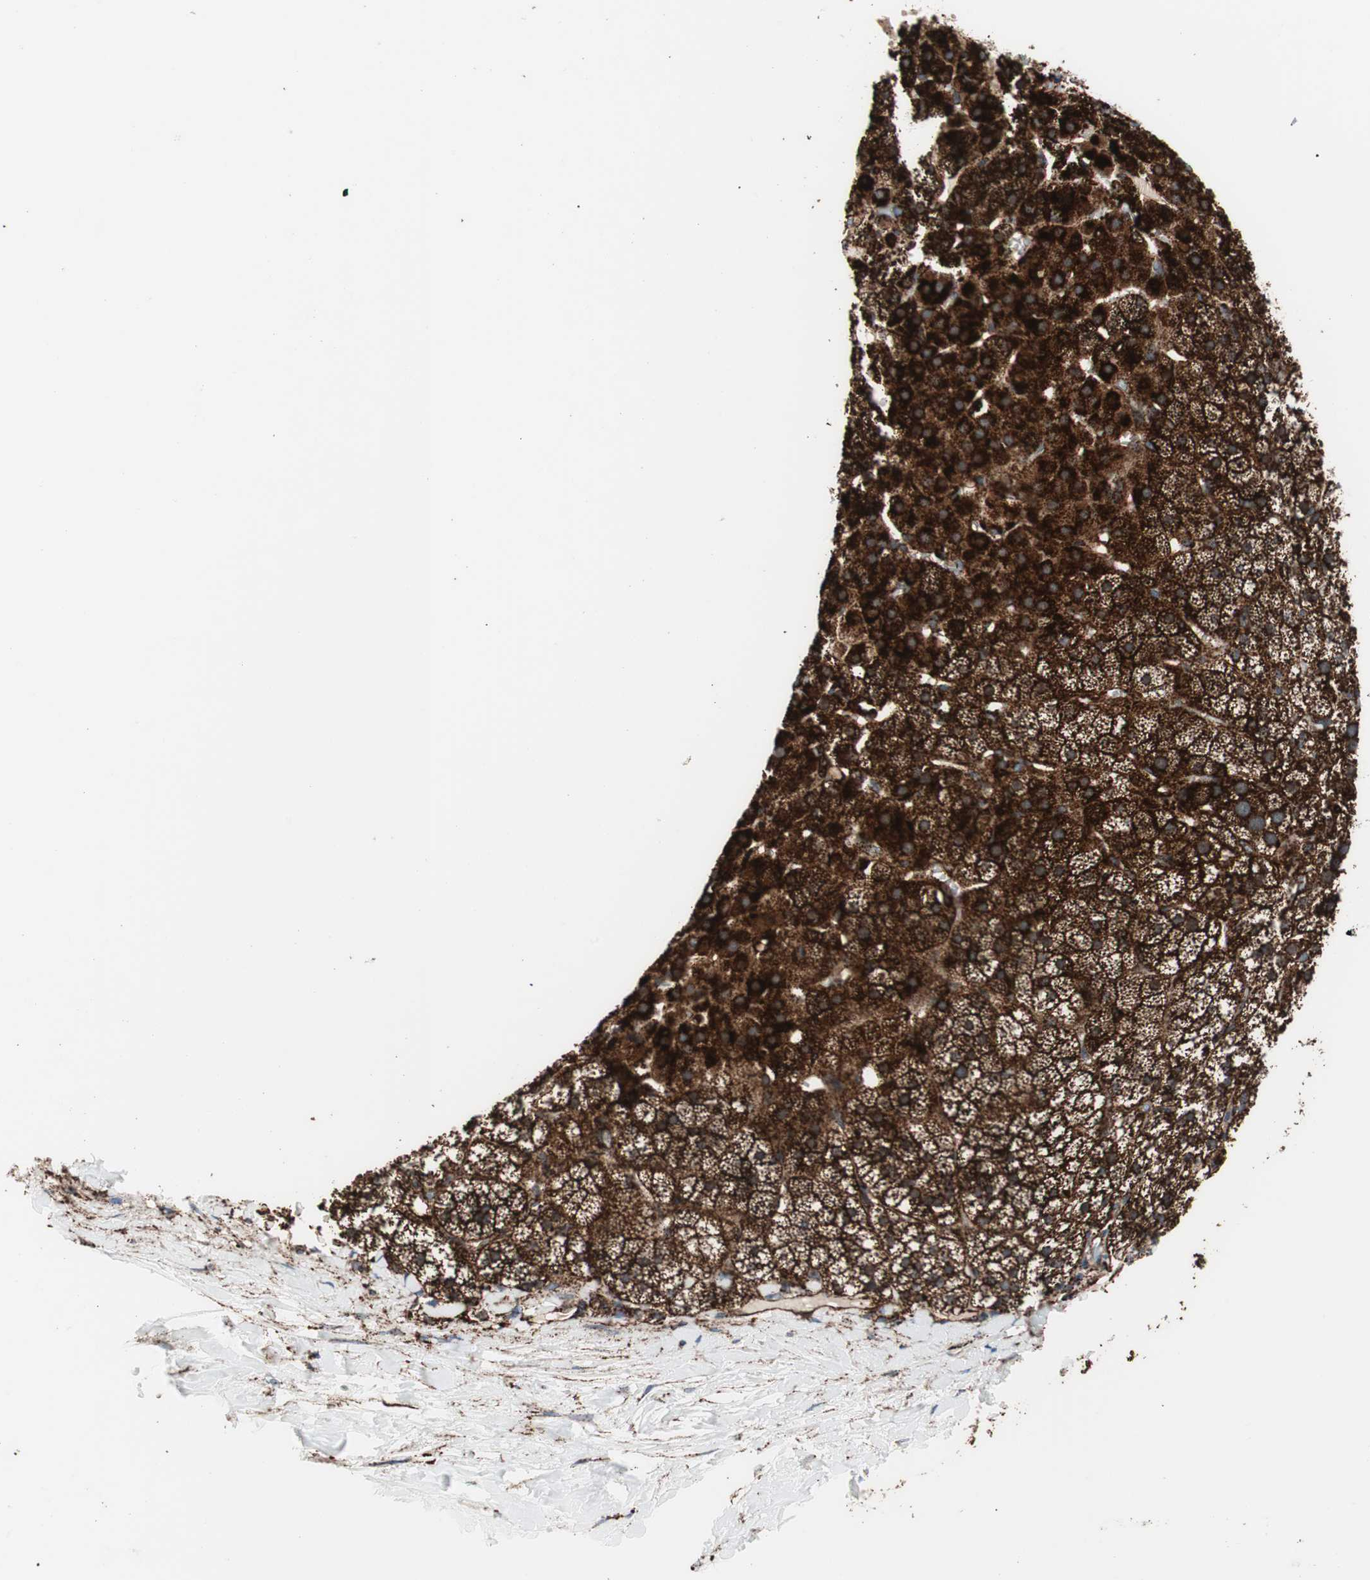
{"staining": {"intensity": "strong", "quantity": ">75%", "location": "cytoplasmic/membranous"}, "tissue": "adrenal gland", "cell_type": "Glandular cells", "image_type": "normal", "snomed": [{"axis": "morphology", "description": "Normal tissue, NOS"}, {"axis": "topography", "description": "Adrenal gland"}], "caption": "Normal adrenal gland shows strong cytoplasmic/membranous positivity in about >75% of glandular cells, visualized by immunohistochemistry. (Brightfield microscopy of DAB IHC at high magnification).", "gene": "LAMP1", "patient": {"sex": "male", "age": 35}}